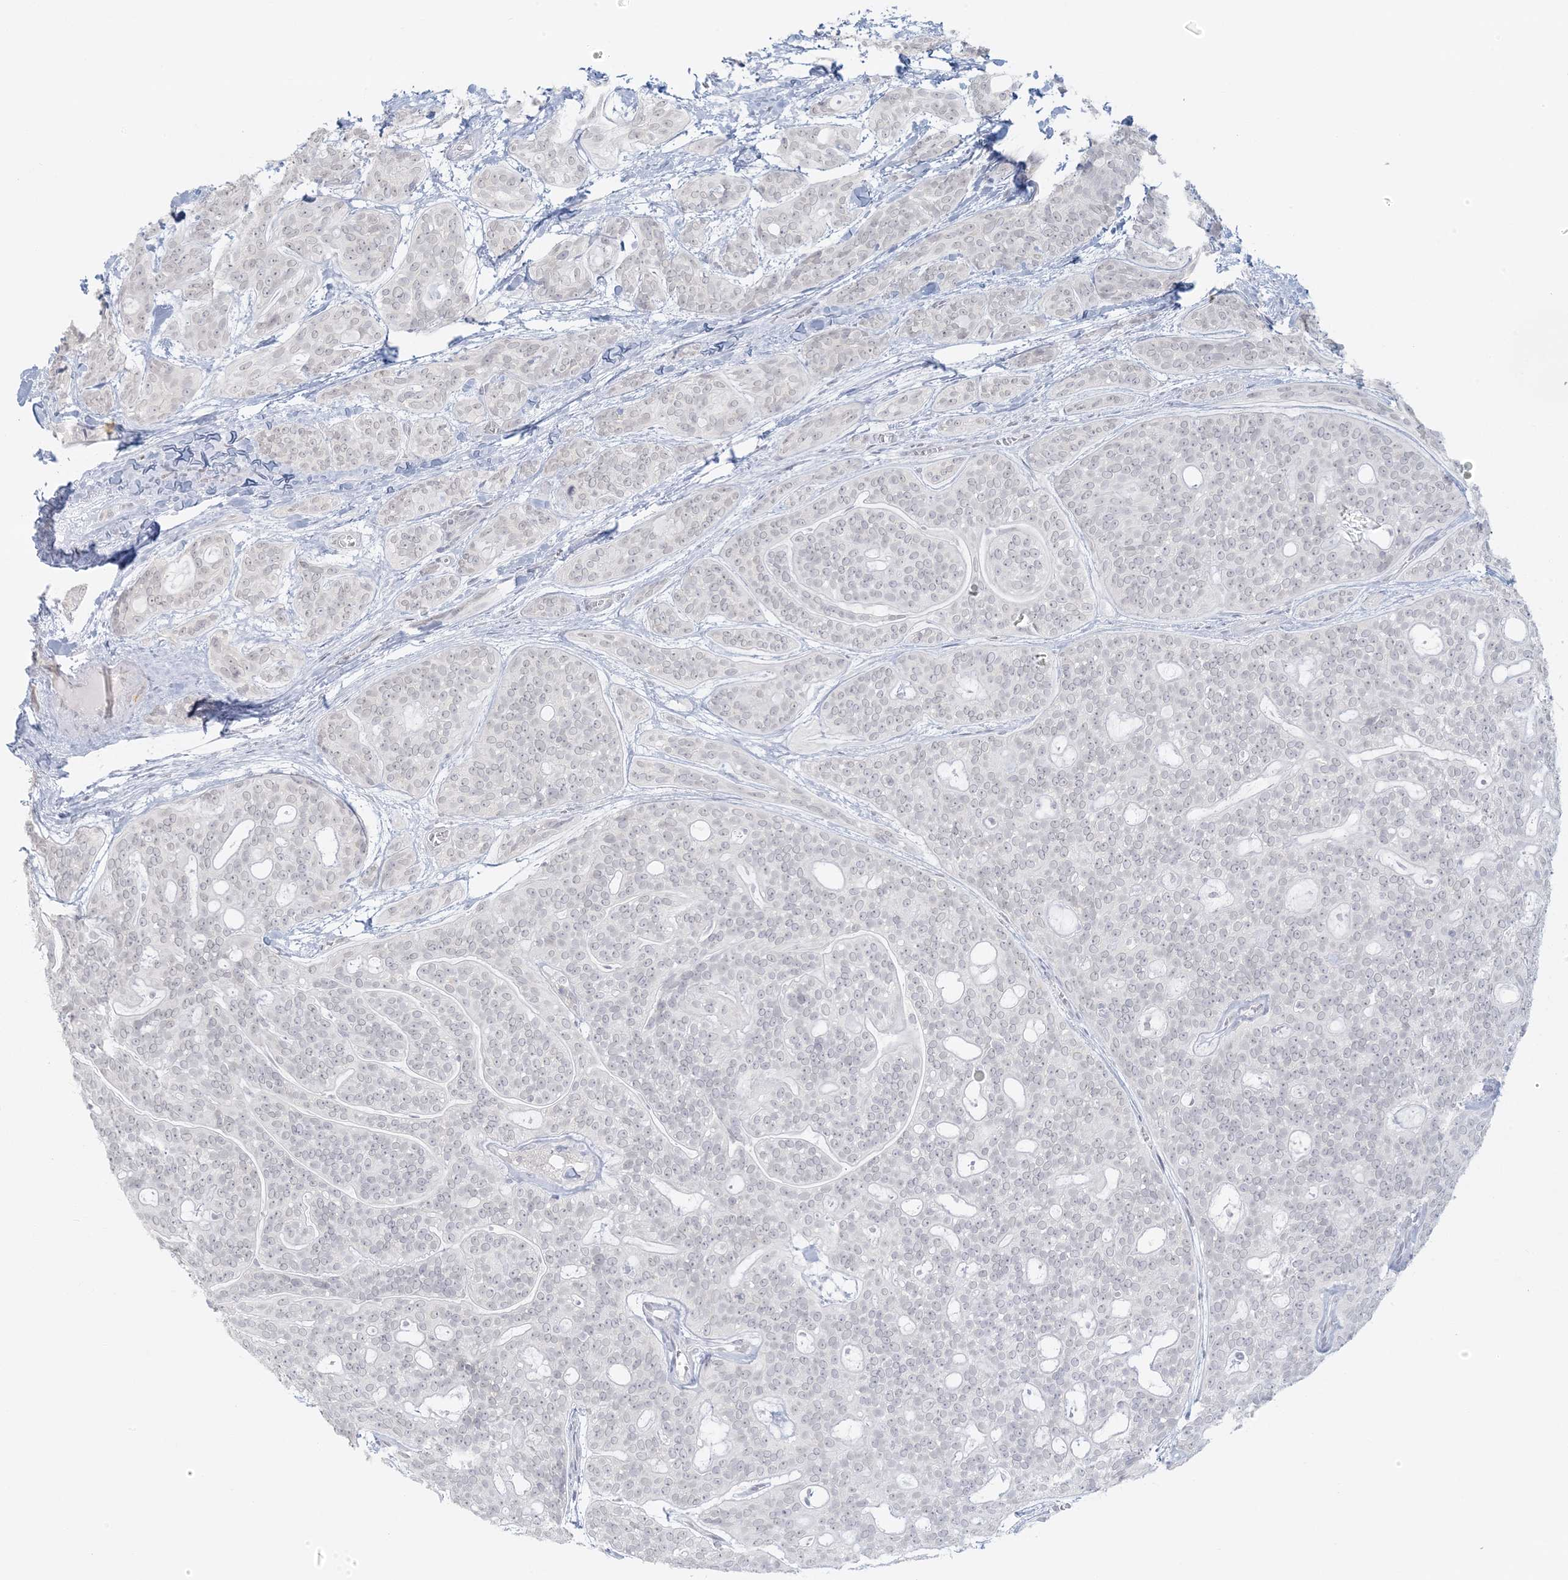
{"staining": {"intensity": "negative", "quantity": "none", "location": "none"}, "tissue": "head and neck cancer", "cell_type": "Tumor cells", "image_type": "cancer", "snomed": [{"axis": "morphology", "description": "Adenocarcinoma, NOS"}, {"axis": "topography", "description": "Head-Neck"}], "caption": "Immunohistochemistry histopathology image of neoplastic tissue: head and neck cancer stained with DAB (3,3'-diaminobenzidine) exhibits no significant protein expression in tumor cells. The staining is performed using DAB (3,3'-diaminobenzidine) brown chromogen with nuclei counter-stained in using hematoxylin.", "gene": "LIPT1", "patient": {"sex": "male", "age": 66}}